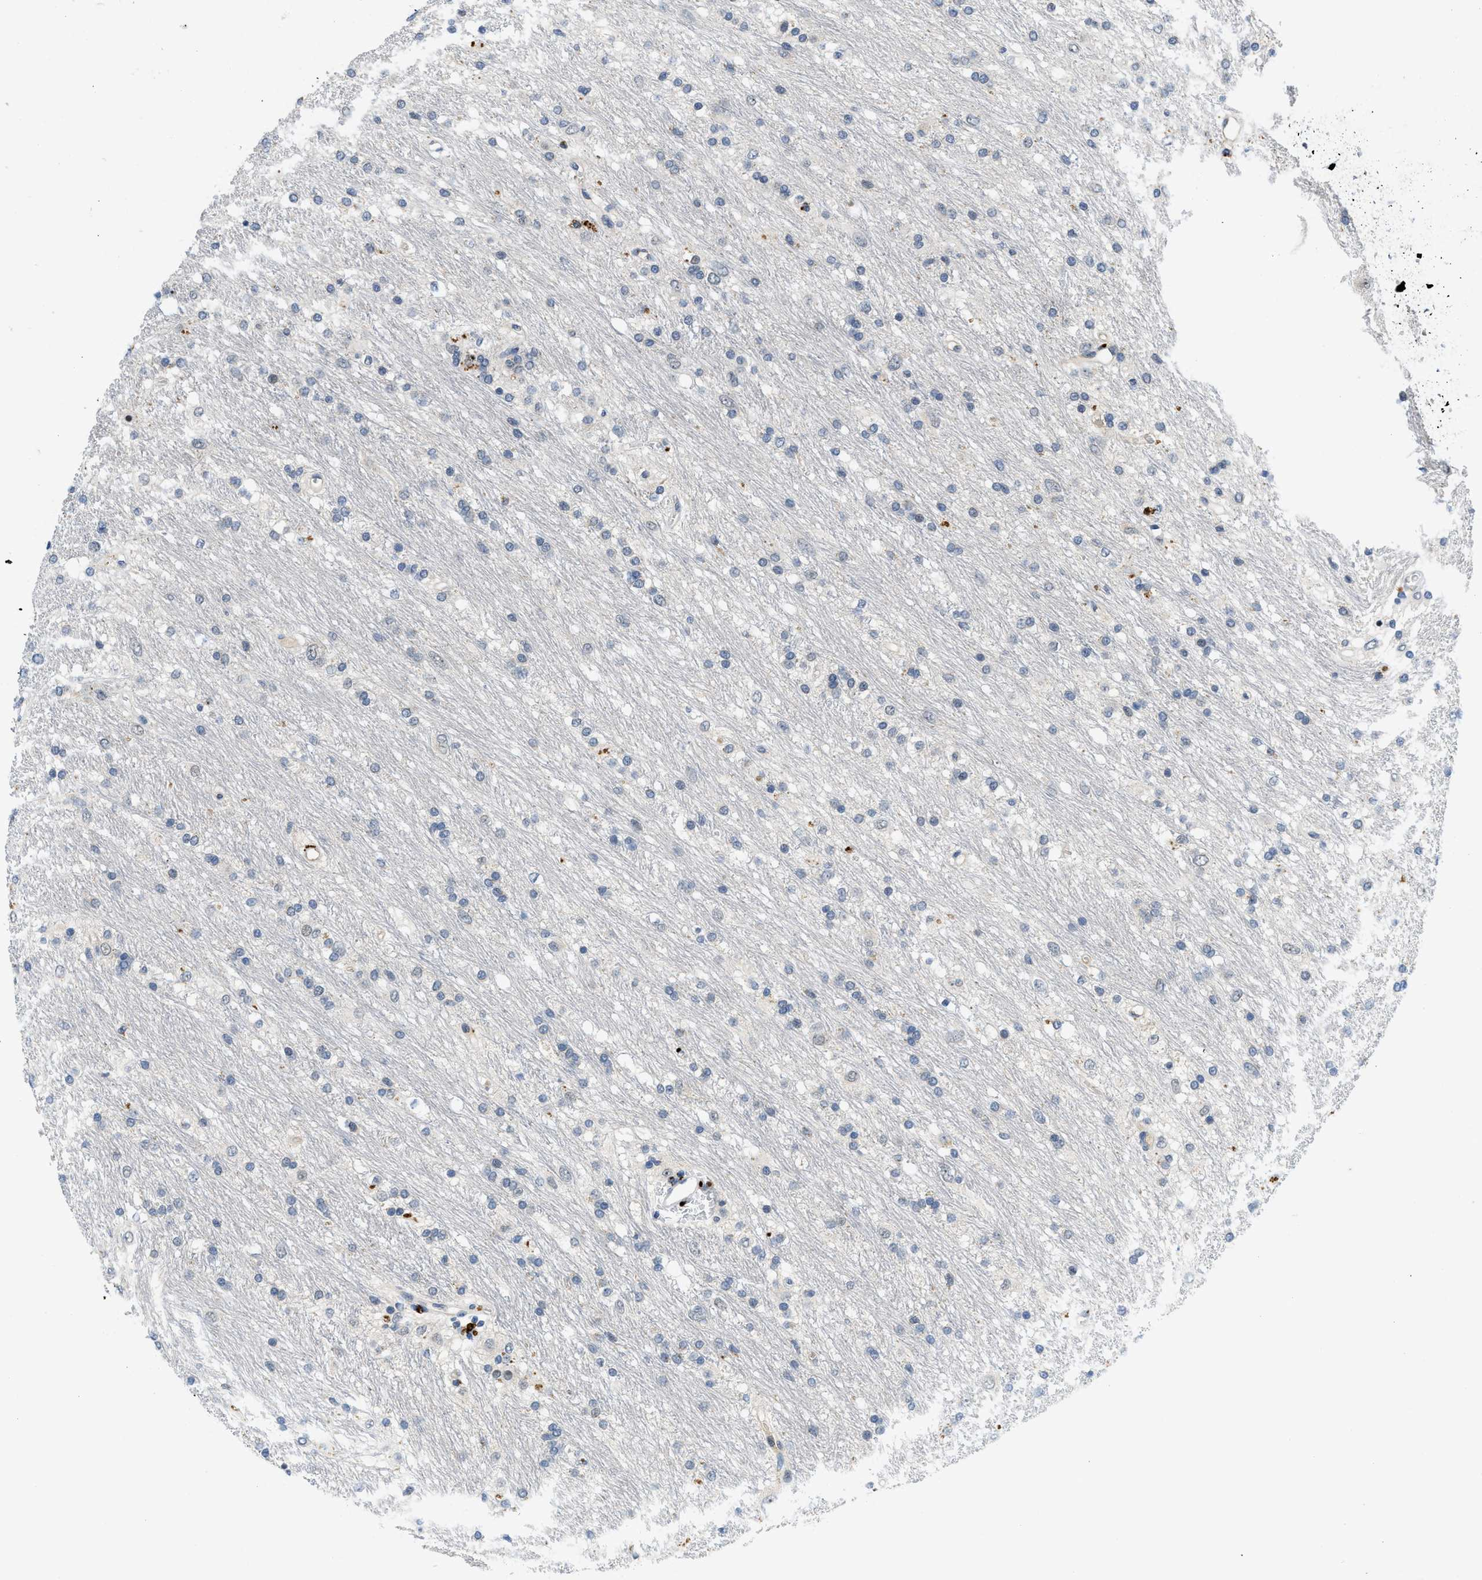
{"staining": {"intensity": "negative", "quantity": "none", "location": "none"}, "tissue": "glioma", "cell_type": "Tumor cells", "image_type": "cancer", "snomed": [{"axis": "morphology", "description": "Glioma, malignant, Low grade"}, {"axis": "topography", "description": "Brain"}], "caption": "Immunohistochemical staining of glioma shows no significant positivity in tumor cells.", "gene": "SLCO2A1", "patient": {"sex": "male", "age": 77}}